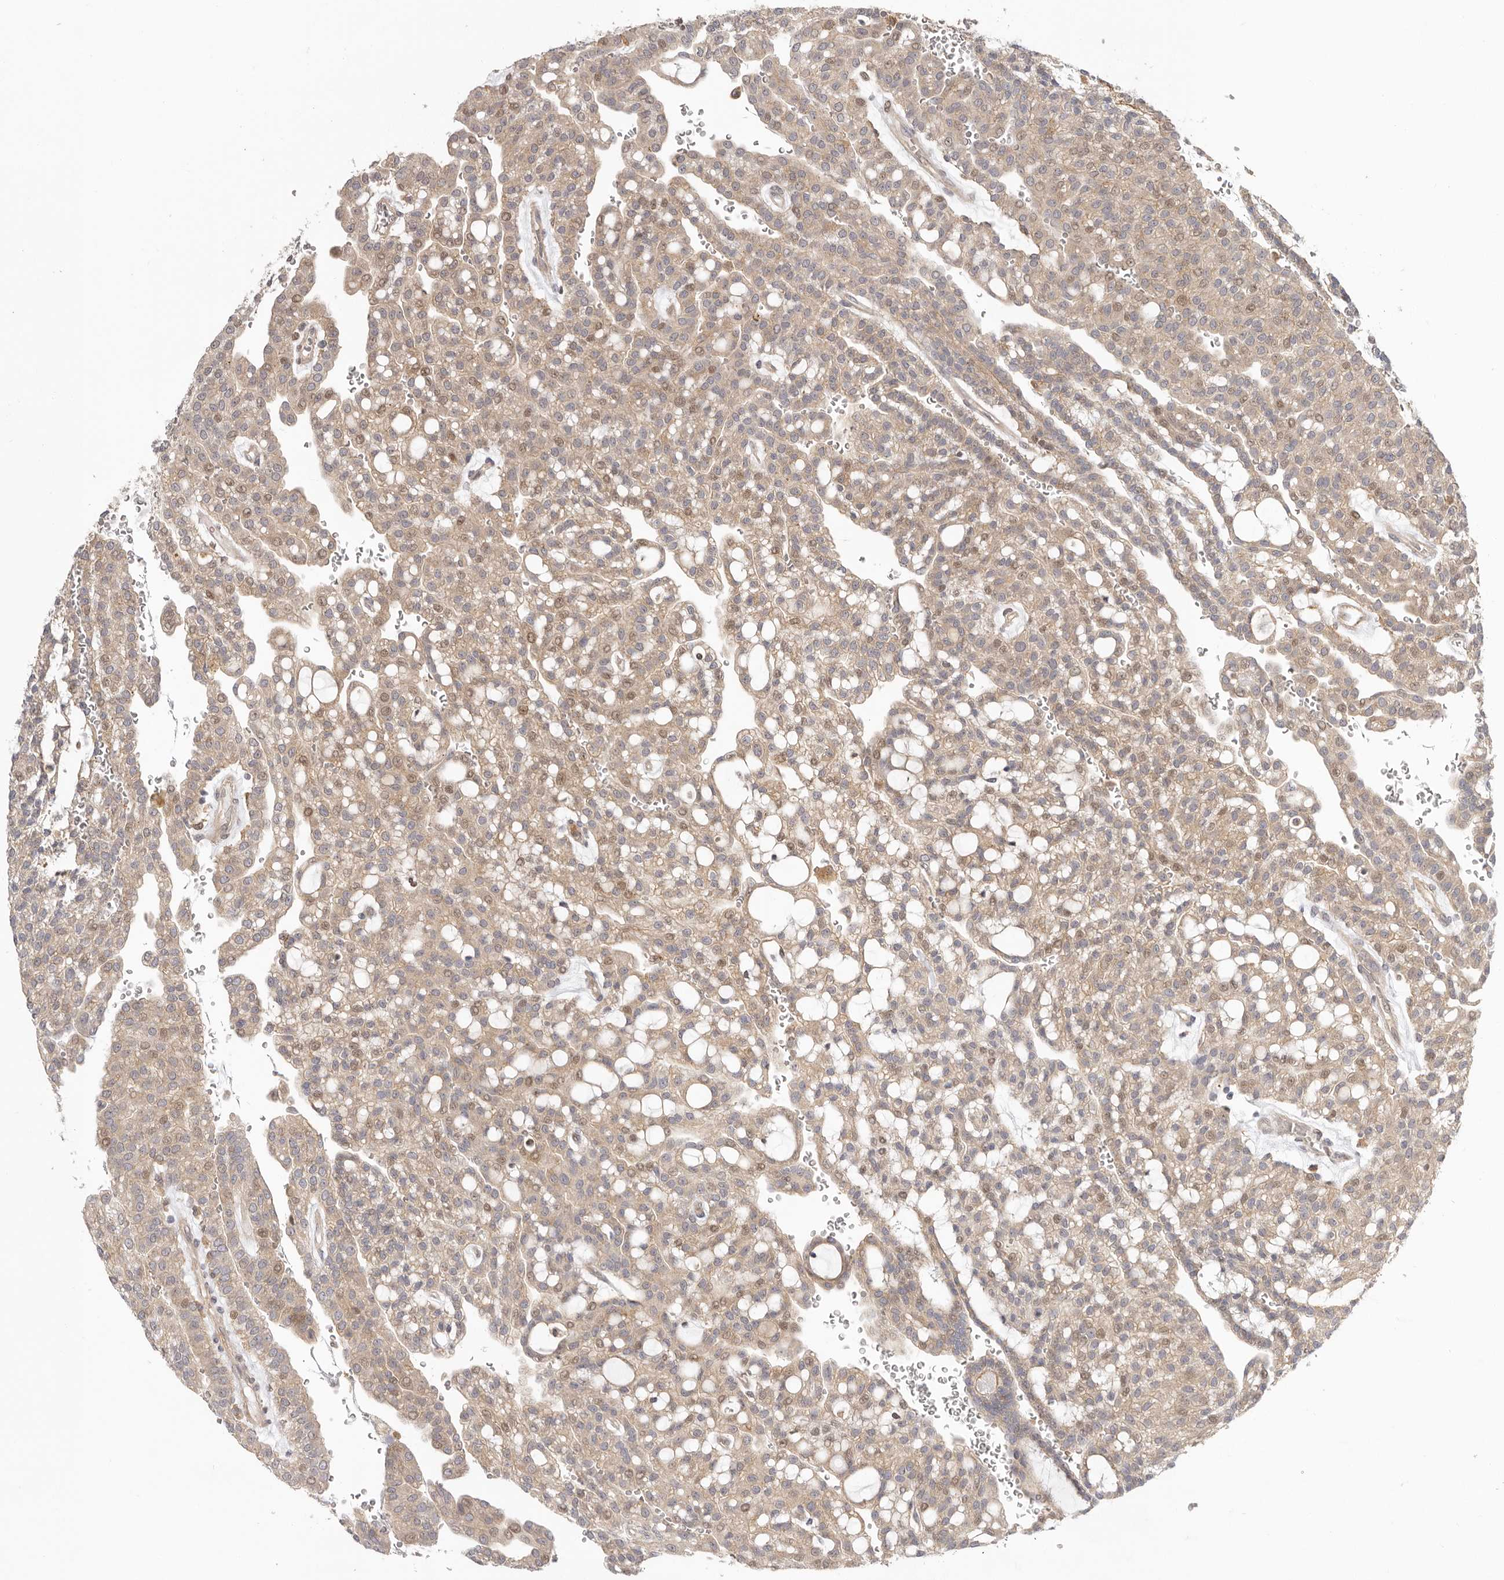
{"staining": {"intensity": "weak", "quantity": ">75%", "location": "cytoplasmic/membranous,nuclear"}, "tissue": "renal cancer", "cell_type": "Tumor cells", "image_type": "cancer", "snomed": [{"axis": "morphology", "description": "Adenocarcinoma, NOS"}, {"axis": "topography", "description": "Kidney"}], "caption": "A brown stain labels weak cytoplasmic/membranous and nuclear positivity of a protein in adenocarcinoma (renal) tumor cells.", "gene": "MSRB2", "patient": {"sex": "male", "age": 63}}